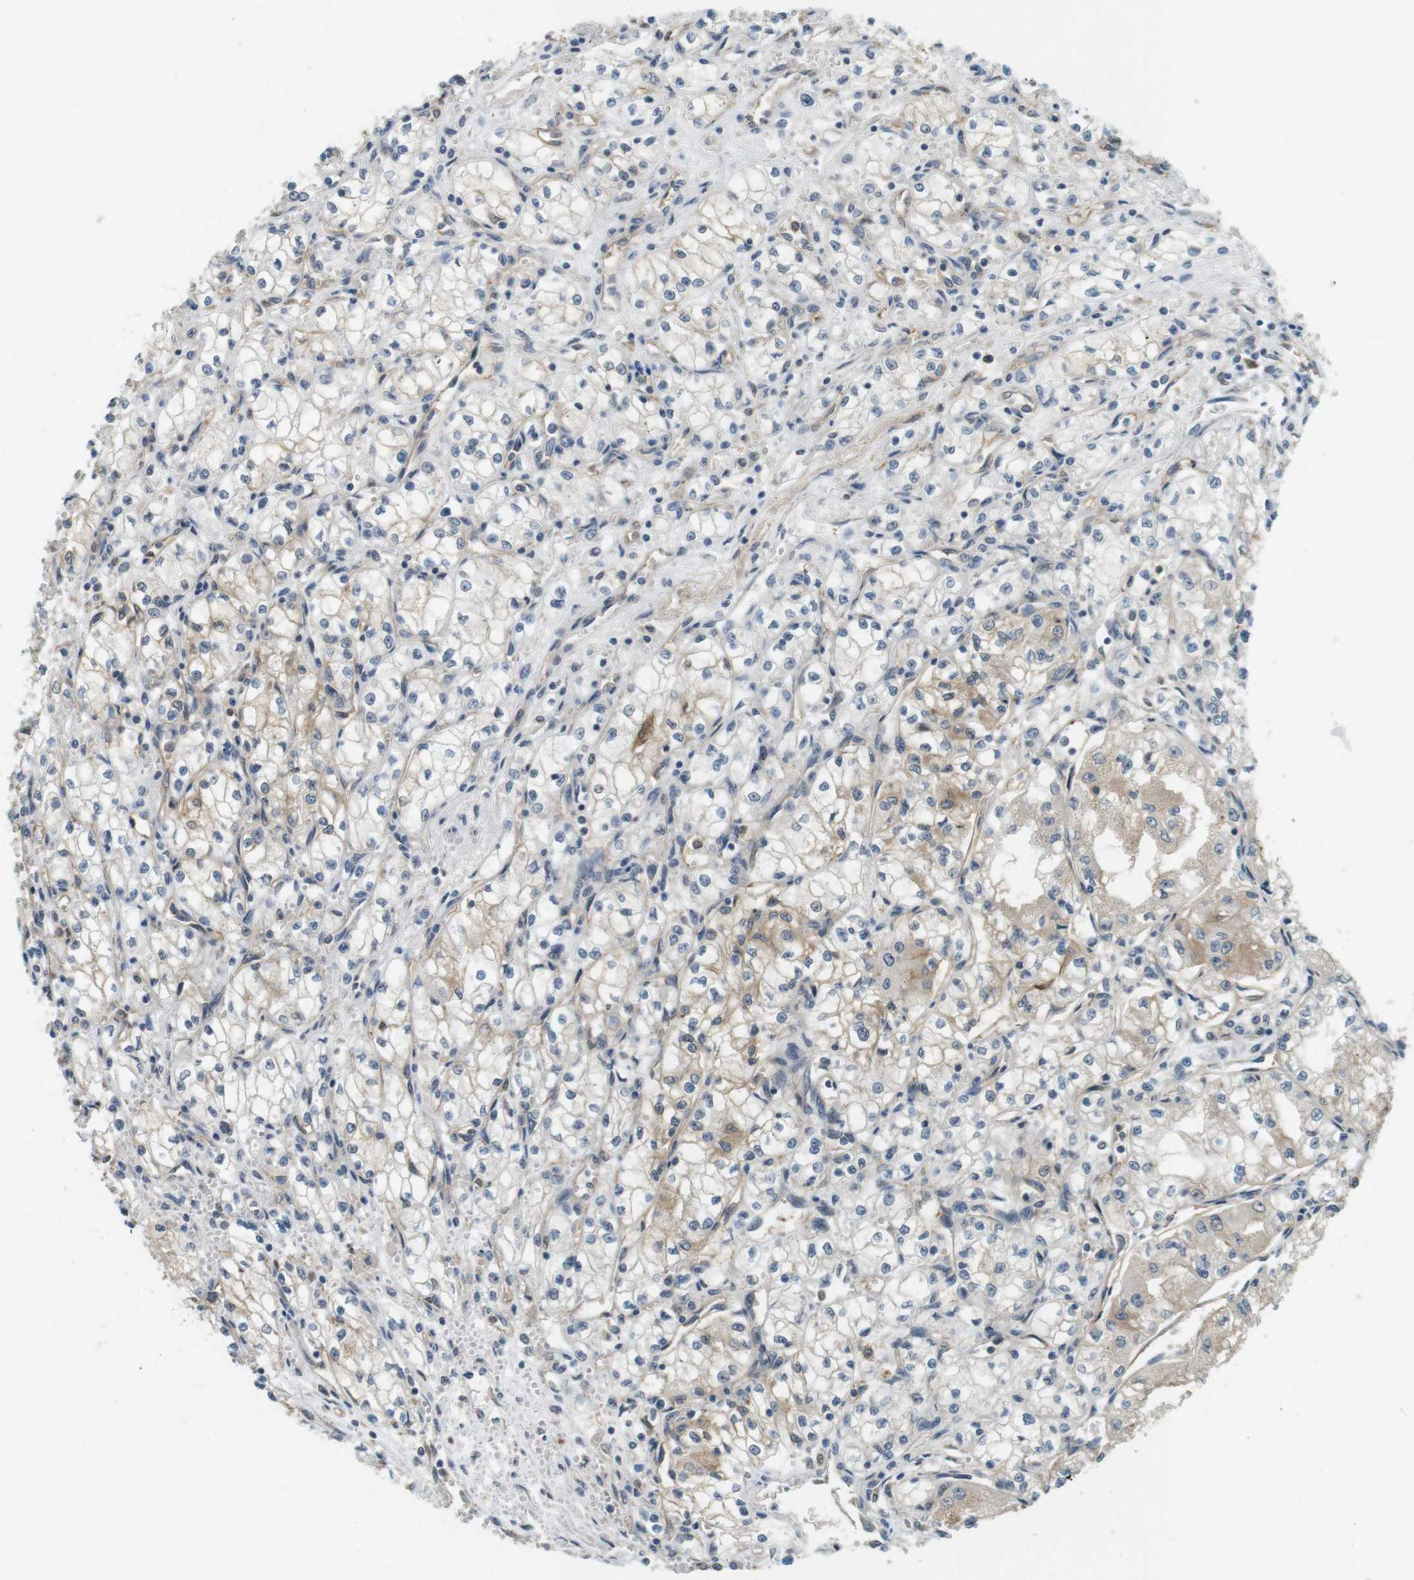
{"staining": {"intensity": "weak", "quantity": "25%-75%", "location": "cytoplasmic/membranous"}, "tissue": "renal cancer", "cell_type": "Tumor cells", "image_type": "cancer", "snomed": [{"axis": "morphology", "description": "Normal tissue, NOS"}, {"axis": "morphology", "description": "Adenocarcinoma, NOS"}, {"axis": "topography", "description": "Kidney"}], "caption": "Protein staining exhibits weak cytoplasmic/membranous staining in about 25%-75% of tumor cells in renal cancer.", "gene": "CDK14", "patient": {"sex": "male", "age": 59}}